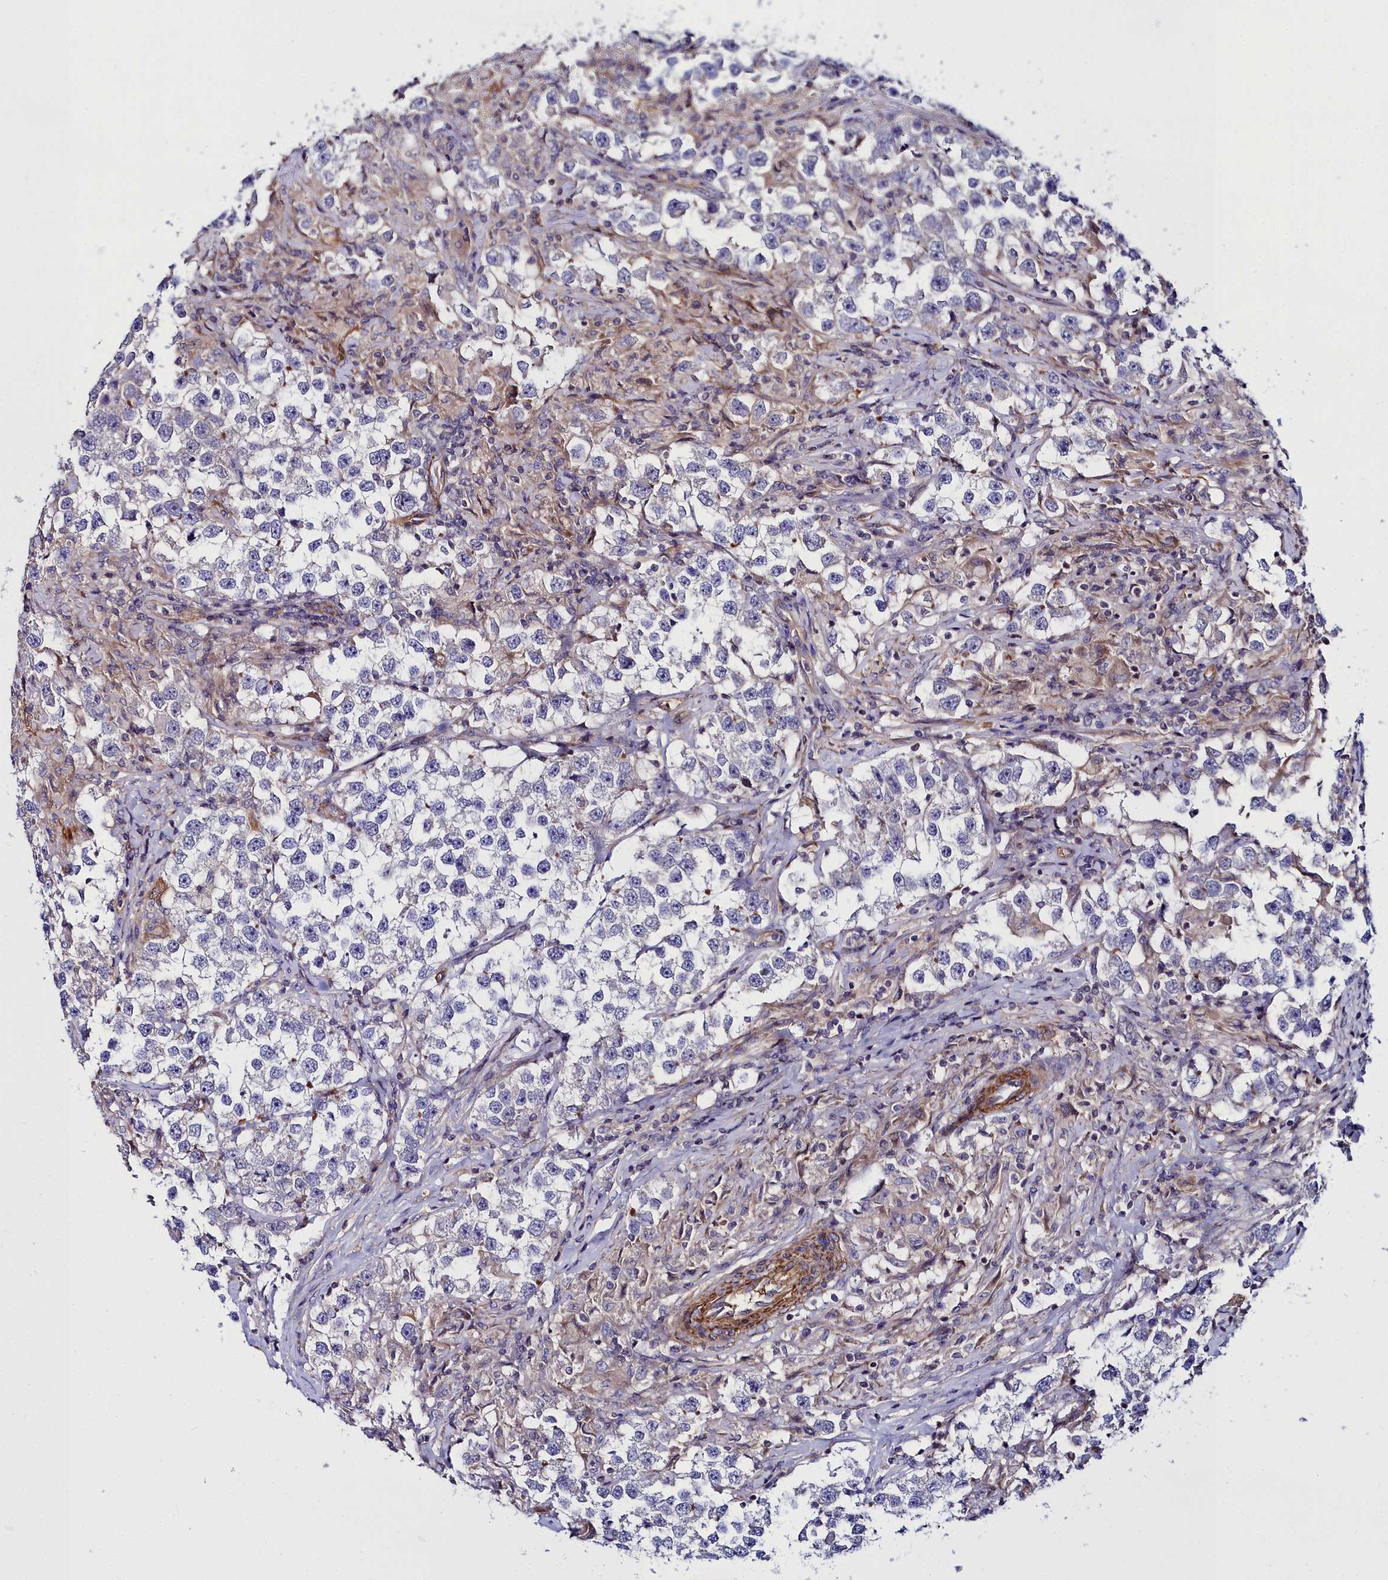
{"staining": {"intensity": "negative", "quantity": "none", "location": "none"}, "tissue": "testis cancer", "cell_type": "Tumor cells", "image_type": "cancer", "snomed": [{"axis": "morphology", "description": "Seminoma, NOS"}, {"axis": "topography", "description": "Testis"}], "caption": "The image shows no staining of tumor cells in testis cancer (seminoma).", "gene": "FADS3", "patient": {"sex": "male", "age": 46}}